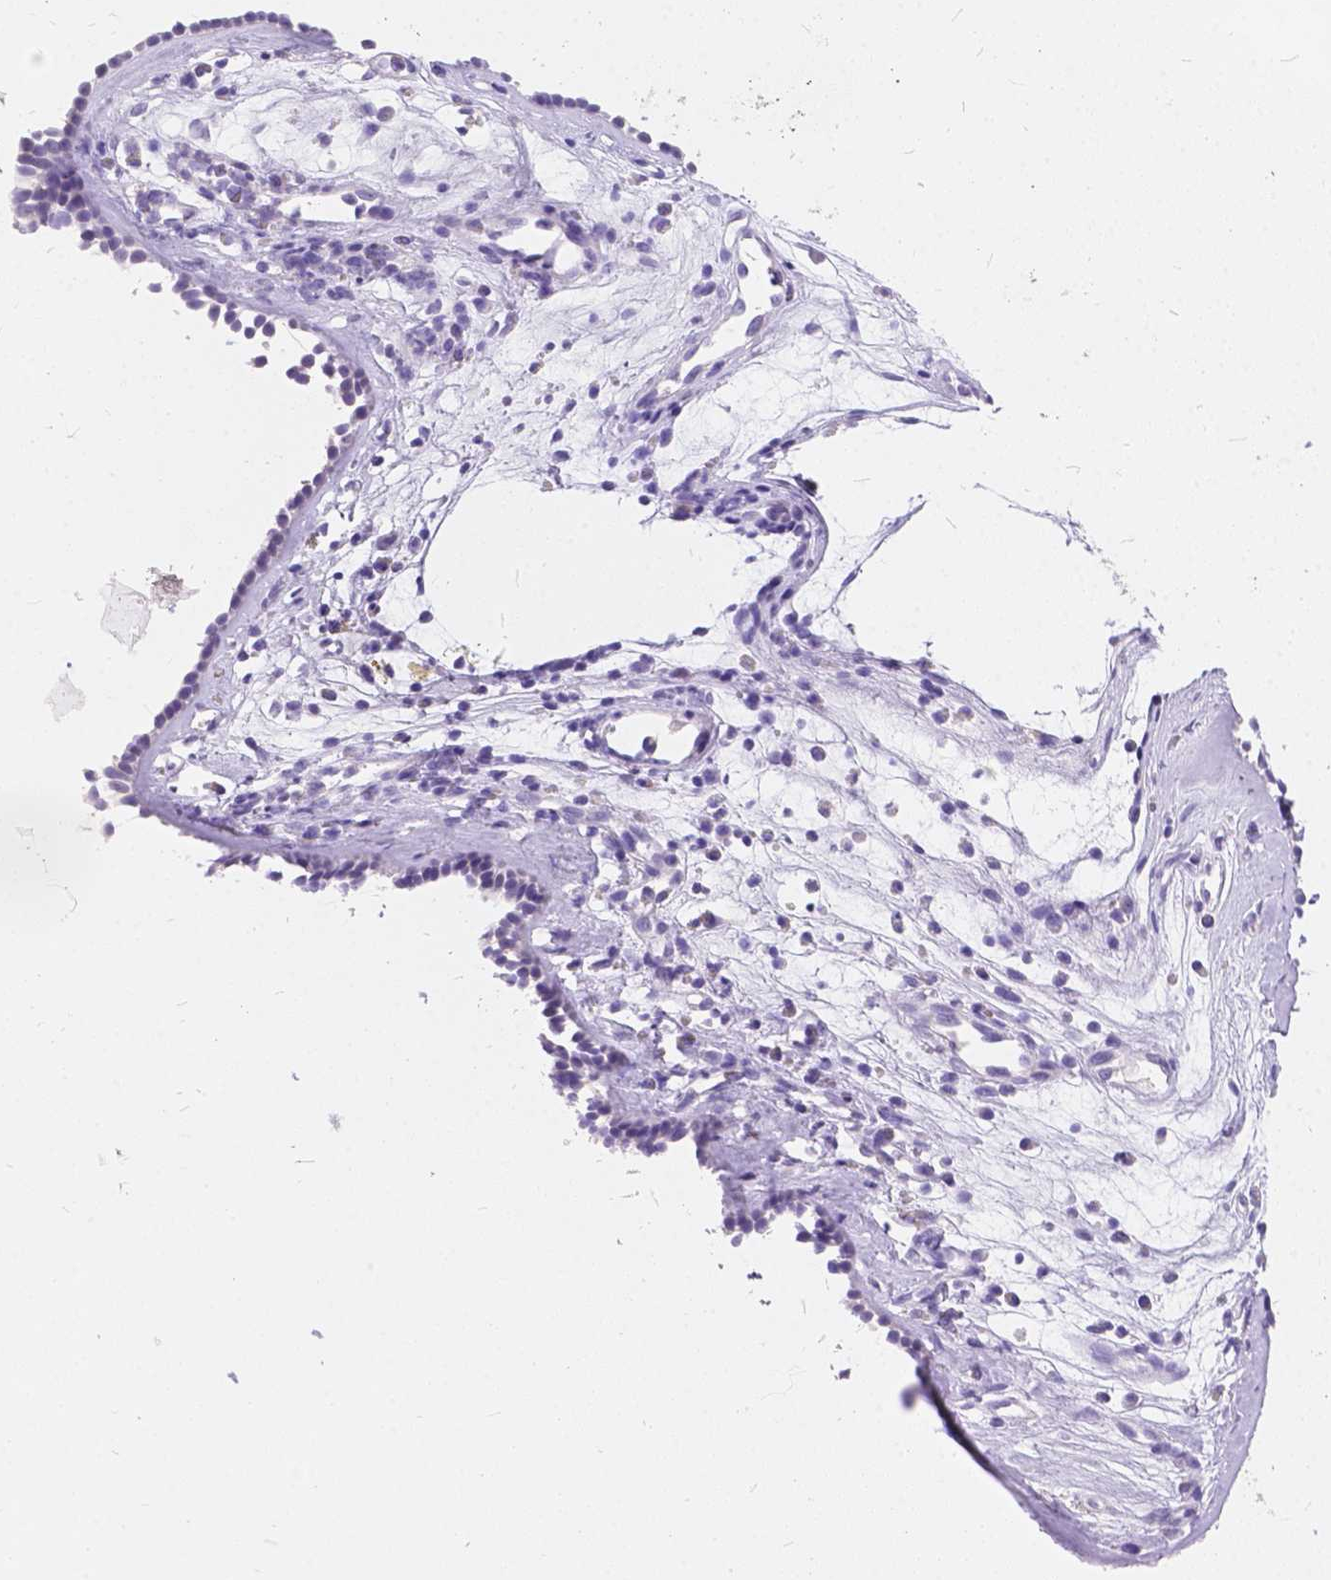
{"staining": {"intensity": "negative", "quantity": "none", "location": "none"}, "tissue": "nasopharynx", "cell_type": "Respiratory epithelial cells", "image_type": "normal", "snomed": [{"axis": "morphology", "description": "Normal tissue, NOS"}, {"axis": "topography", "description": "Nasopharynx"}], "caption": "The image shows no staining of respiratory epithelial cells in benign nasopharynx.", "gene": "PEX11G", "patient": {"sex": "male", "age": 77}}